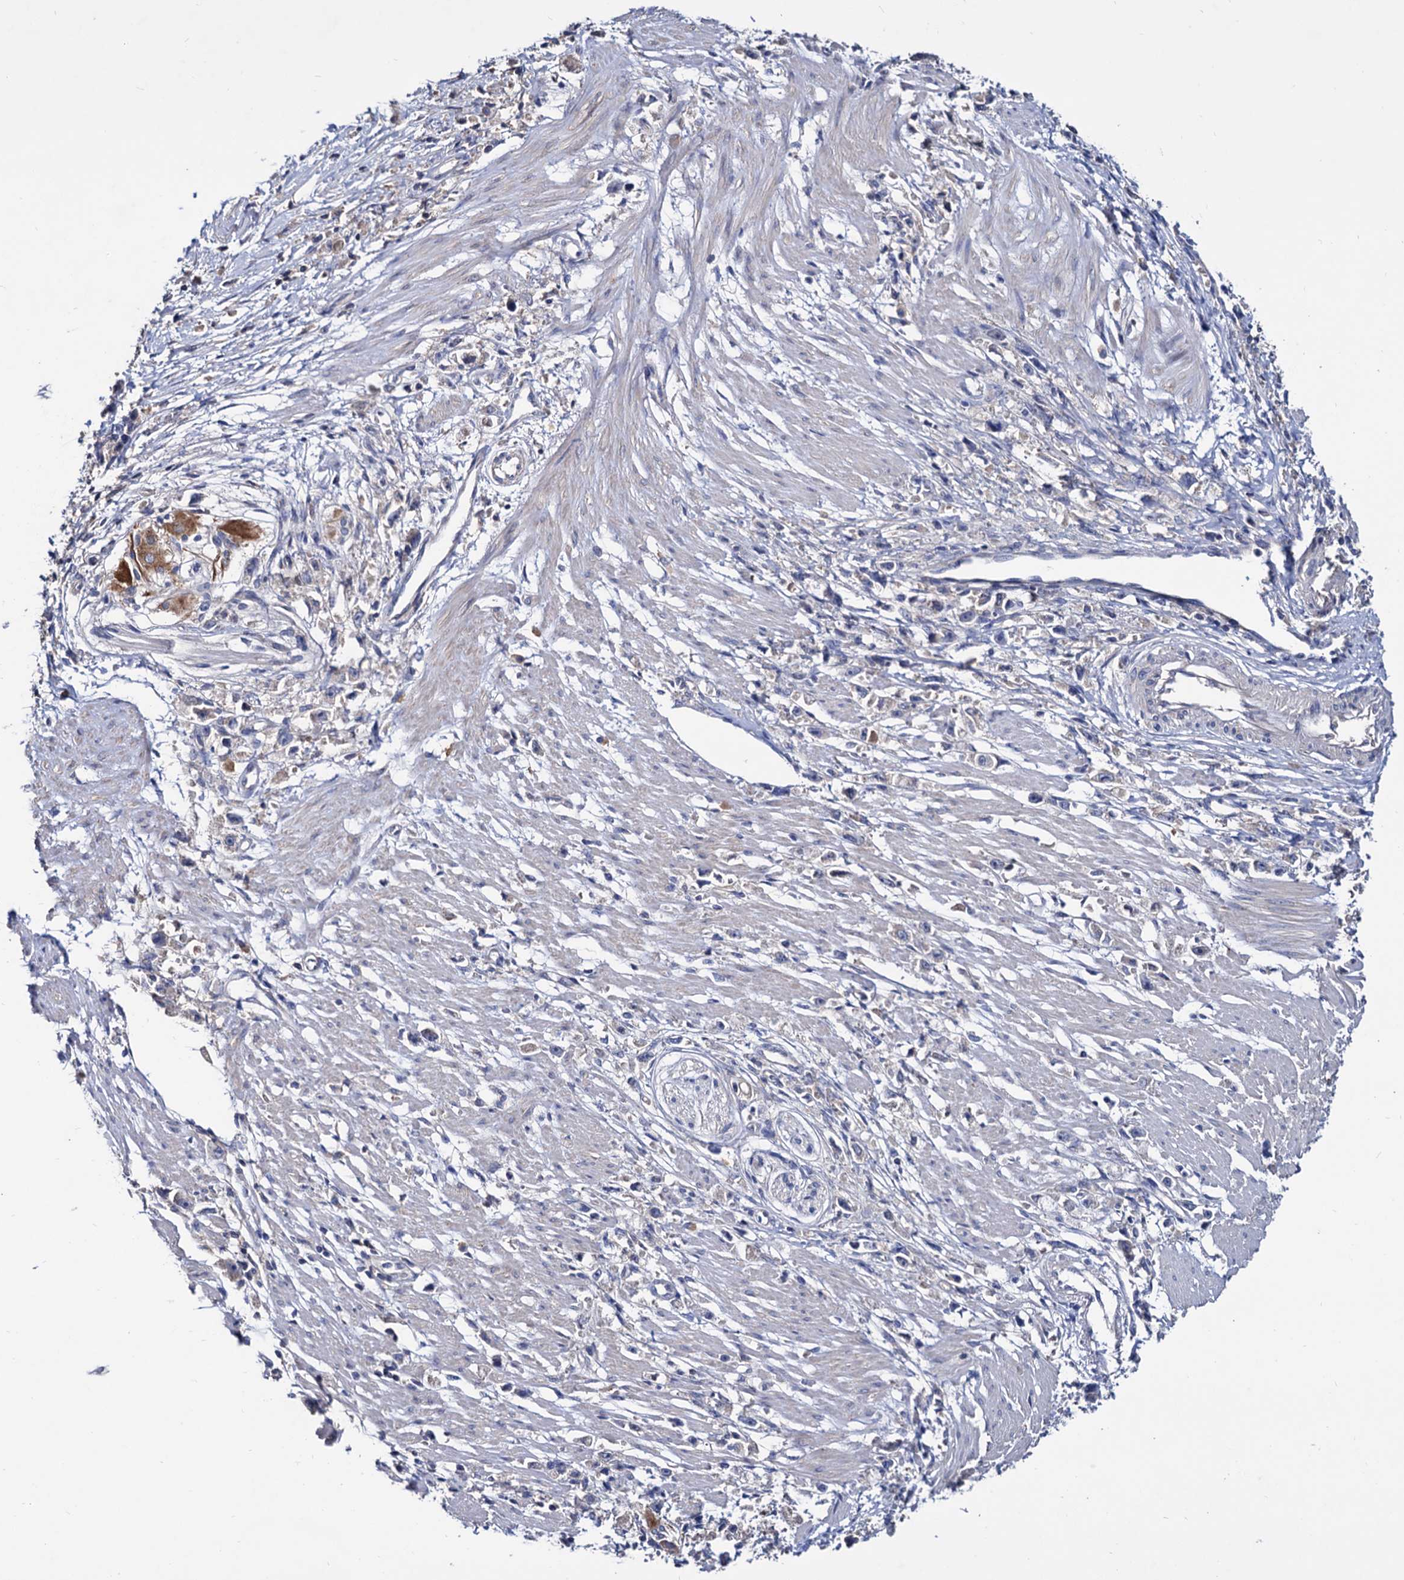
{"staining": {"intensity": "negative", "quantity": "none", "location": "none"}, "tissue": "stomach cancer", "cell_type": "Tumor cells", "image_type": "cancer", "snomed": [{"axis": "morphology", "description": "Adenocarcinoma, NOS"}, {"axis": "topography", "description": "Stomach"}], "caption": "Immunohistochemical staining of adenocarcinoma (stomach) reveals no significant expression in tumor cells.", "gene": "NPAS4", "patient": {"sex": "female", "age": 59}}